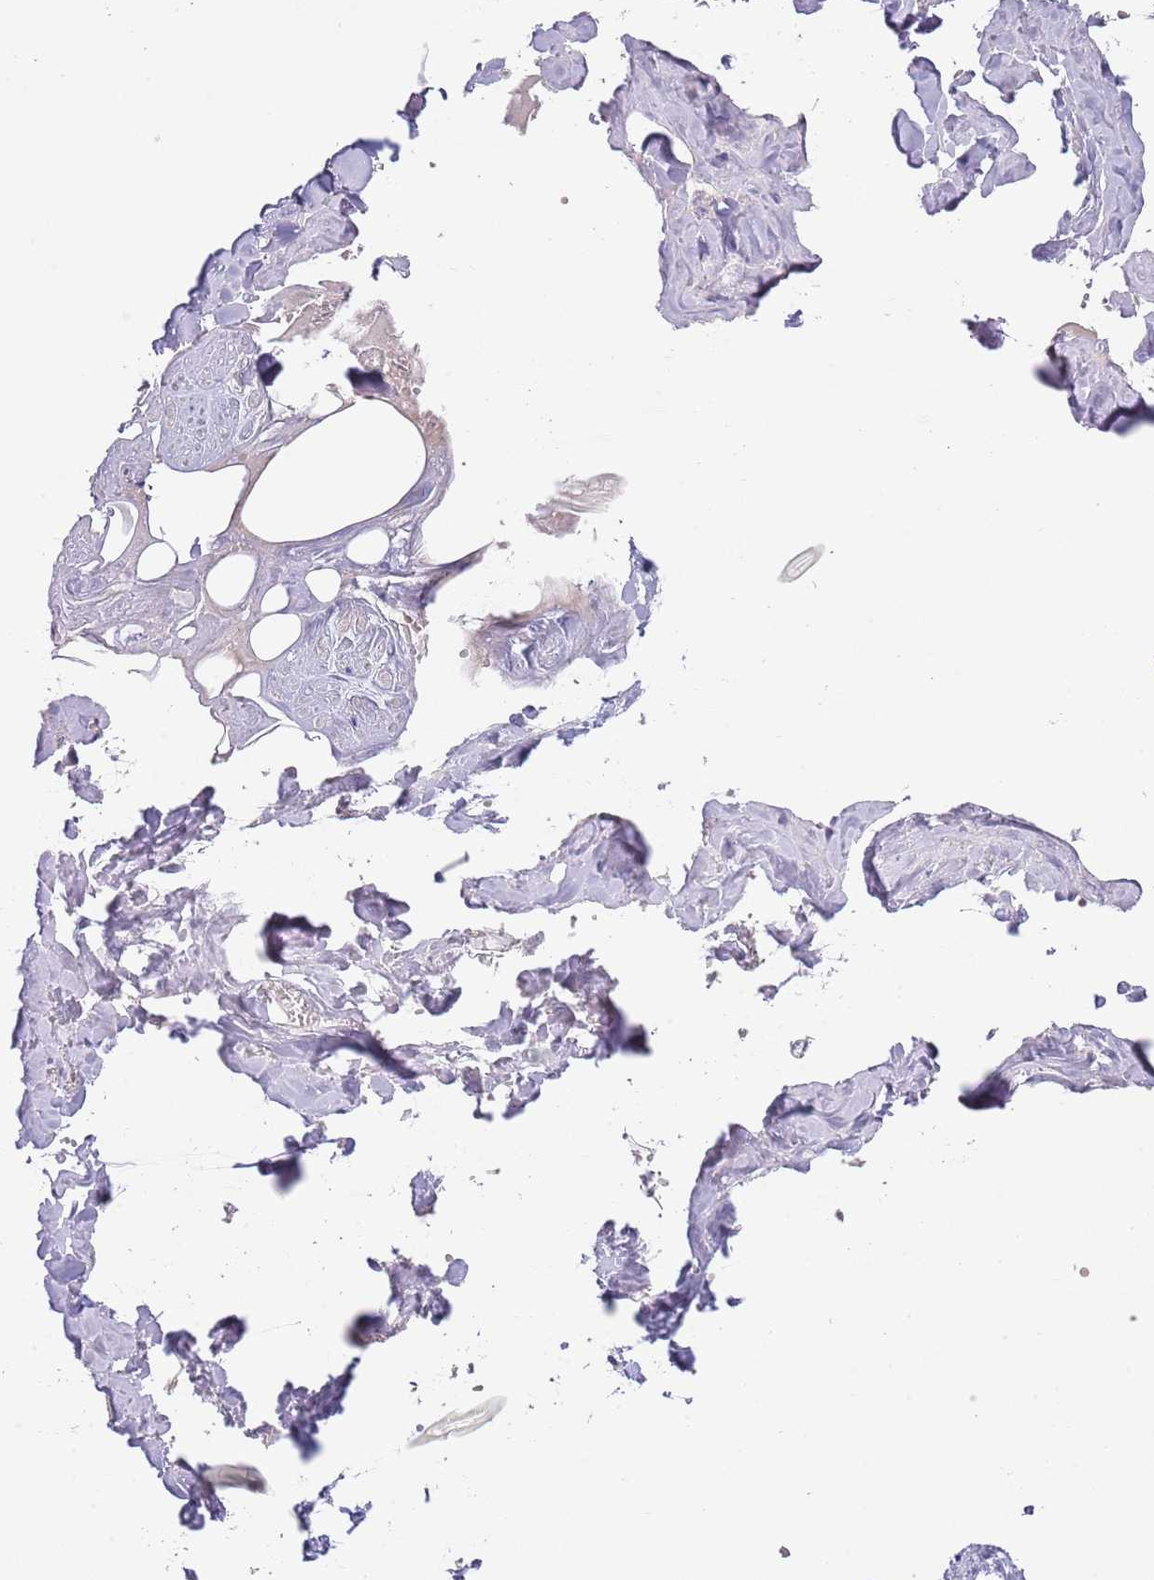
{"staining": {"intensity": "negative", "quantity": "none", "location": "none"}, "tissue": "adipose tissue", "cell_type": "Adipocytes", "image_type": "normal", "snomed": [{"axis": "morphology", "description": "Normal tissue, NOS"}, {"axis": "topography", "description": "Salivary gland"}, {"axis": "topography", "description": "Peripheral nerve tissue"}], "caption": "IHC histopathology image of unremarkable adipose tissue: adipose tissue stained with DAB (3,3'-diaminobenzidine) exhibits no significant protein staining in adipocytes.", "gene": "EIF3F", "patient": {"sex": "male", "age": 38}}